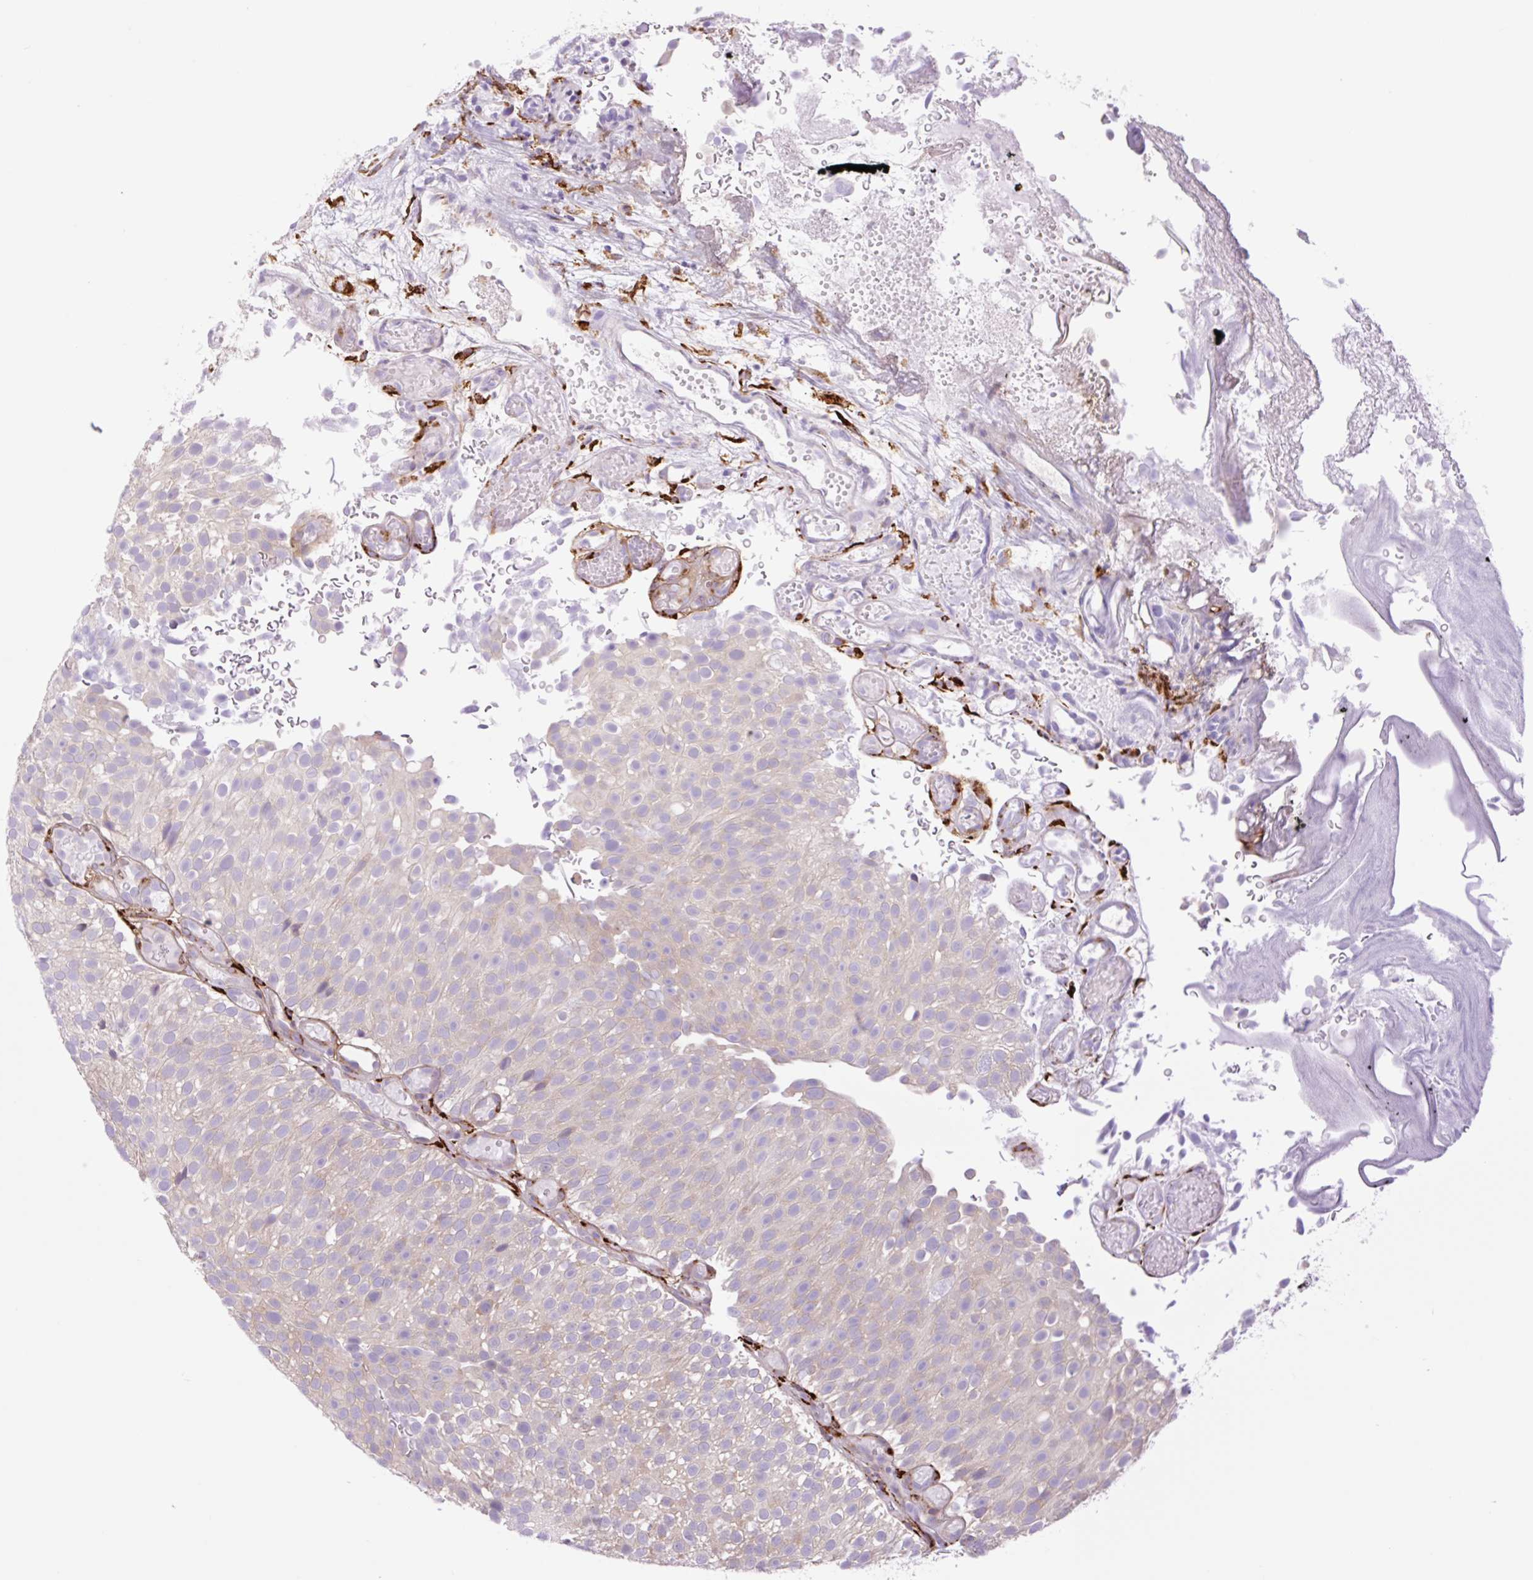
{"staining": {"intensity": "weak", "quantity": "<25%", "location": "cytoplasmic/membranous"}, "tissue": "urothelial cancer", "cell_type": "Tumor cells", "image_type": "cancer", "snomed": [{"axis": "morphology", "description": "Urothelial carcinoma, Low grade"}, {"axis": "topography", "description": "Urinary bladder"}], "caption": "Immunohistochemical staining of urothelial cancer shows no significant staining in tumor cells. (DAB (3,3'-diaminobenzidine) immunohistochemistry visualized using brightfield microscopy, high magnification).", "gene": "COL5A1", "patient": {"sex": "male", "age": 78}}